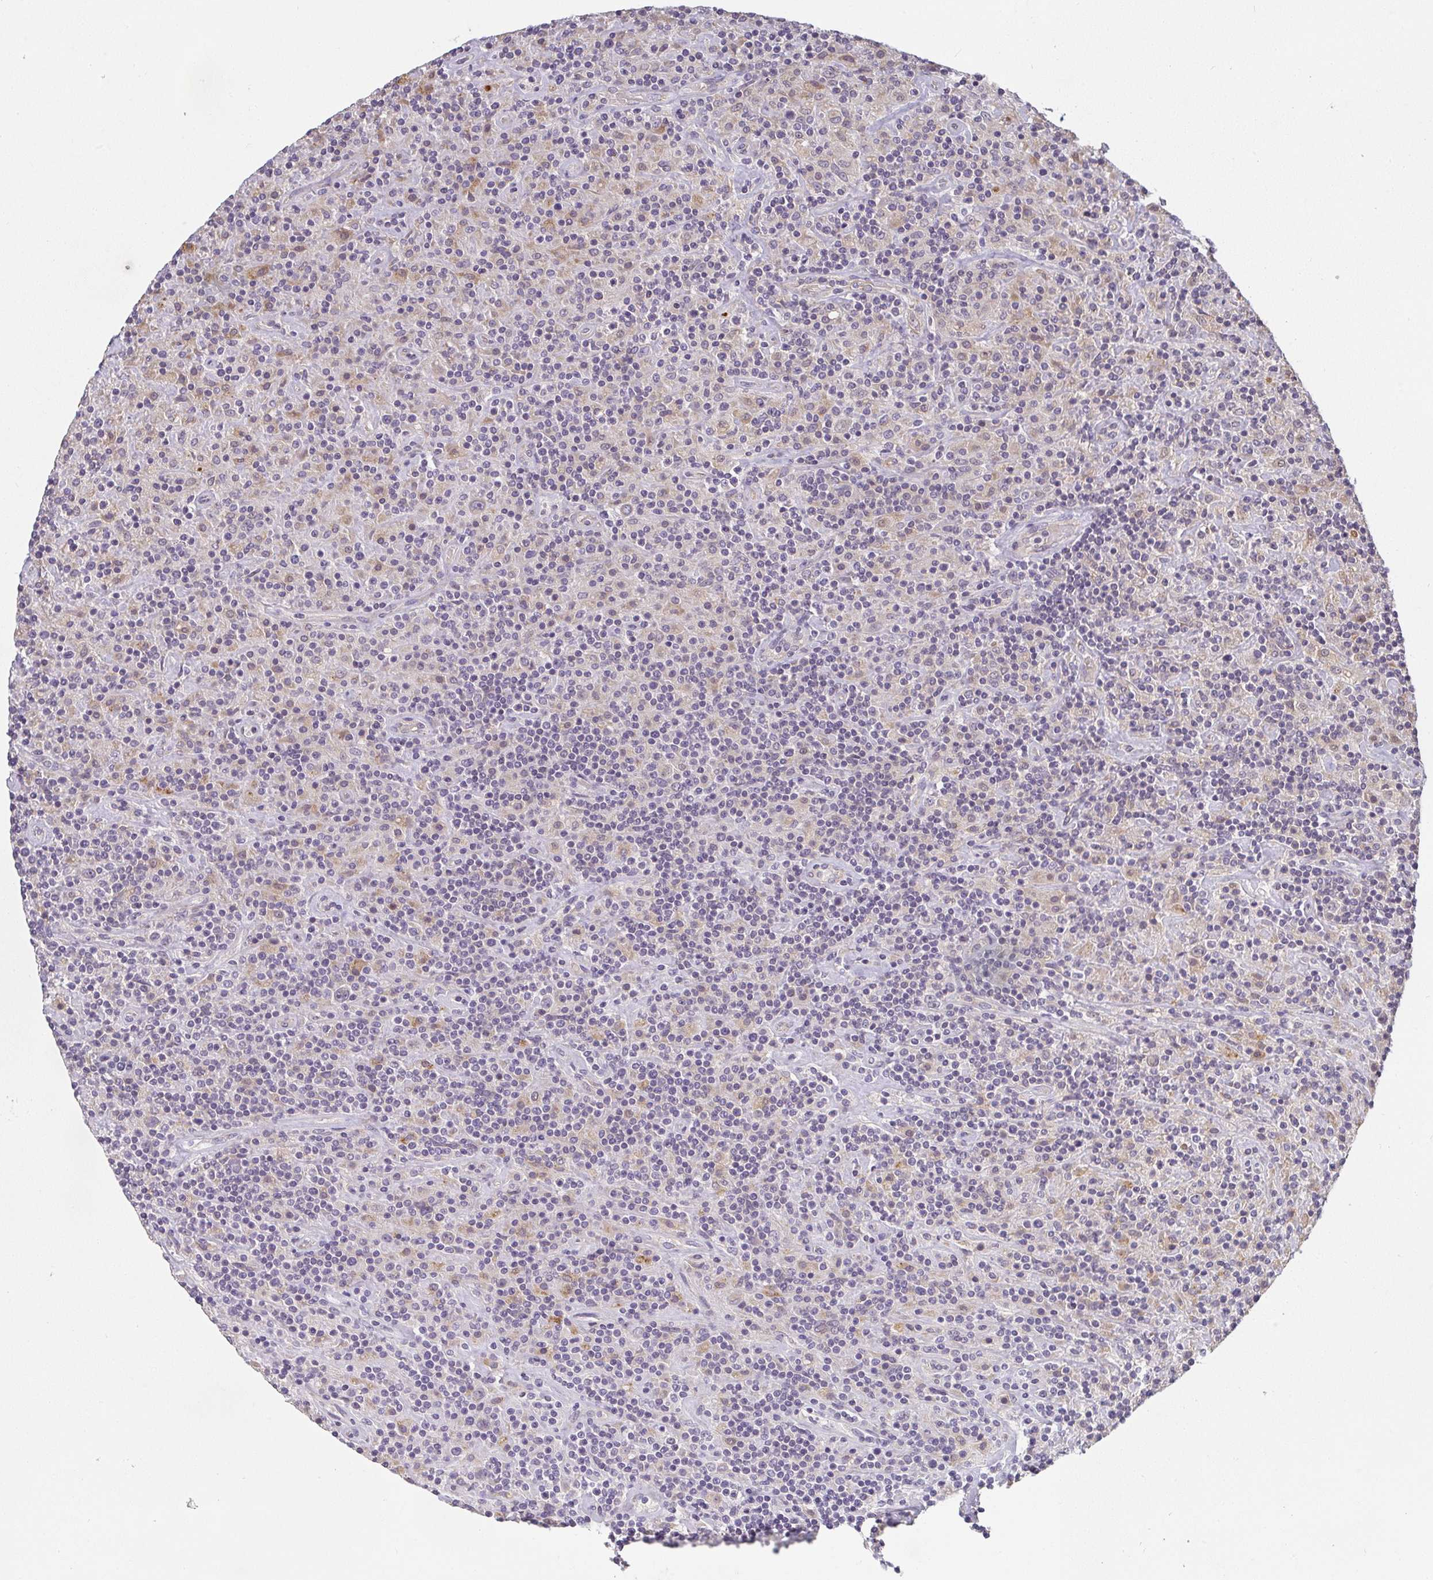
{"staining": {"intensity": "negative", "quantity": "none", "location": "none"}, "tissue": "lymphoma", "cell_type": "Tumor cells", "image_type": "cancer", "snomed": [{"axis": "morphology", "description": "Hodgkin's disease, NOS"}, {"axis": "topography", "description": "Lymph node"}], "caption": "Hodgkin's disease was stained to show a protein in brown. There is no significant expression in tumor cells.", "gene": "SLC35B3", "patient": {"sex": "male", "age": 70}}